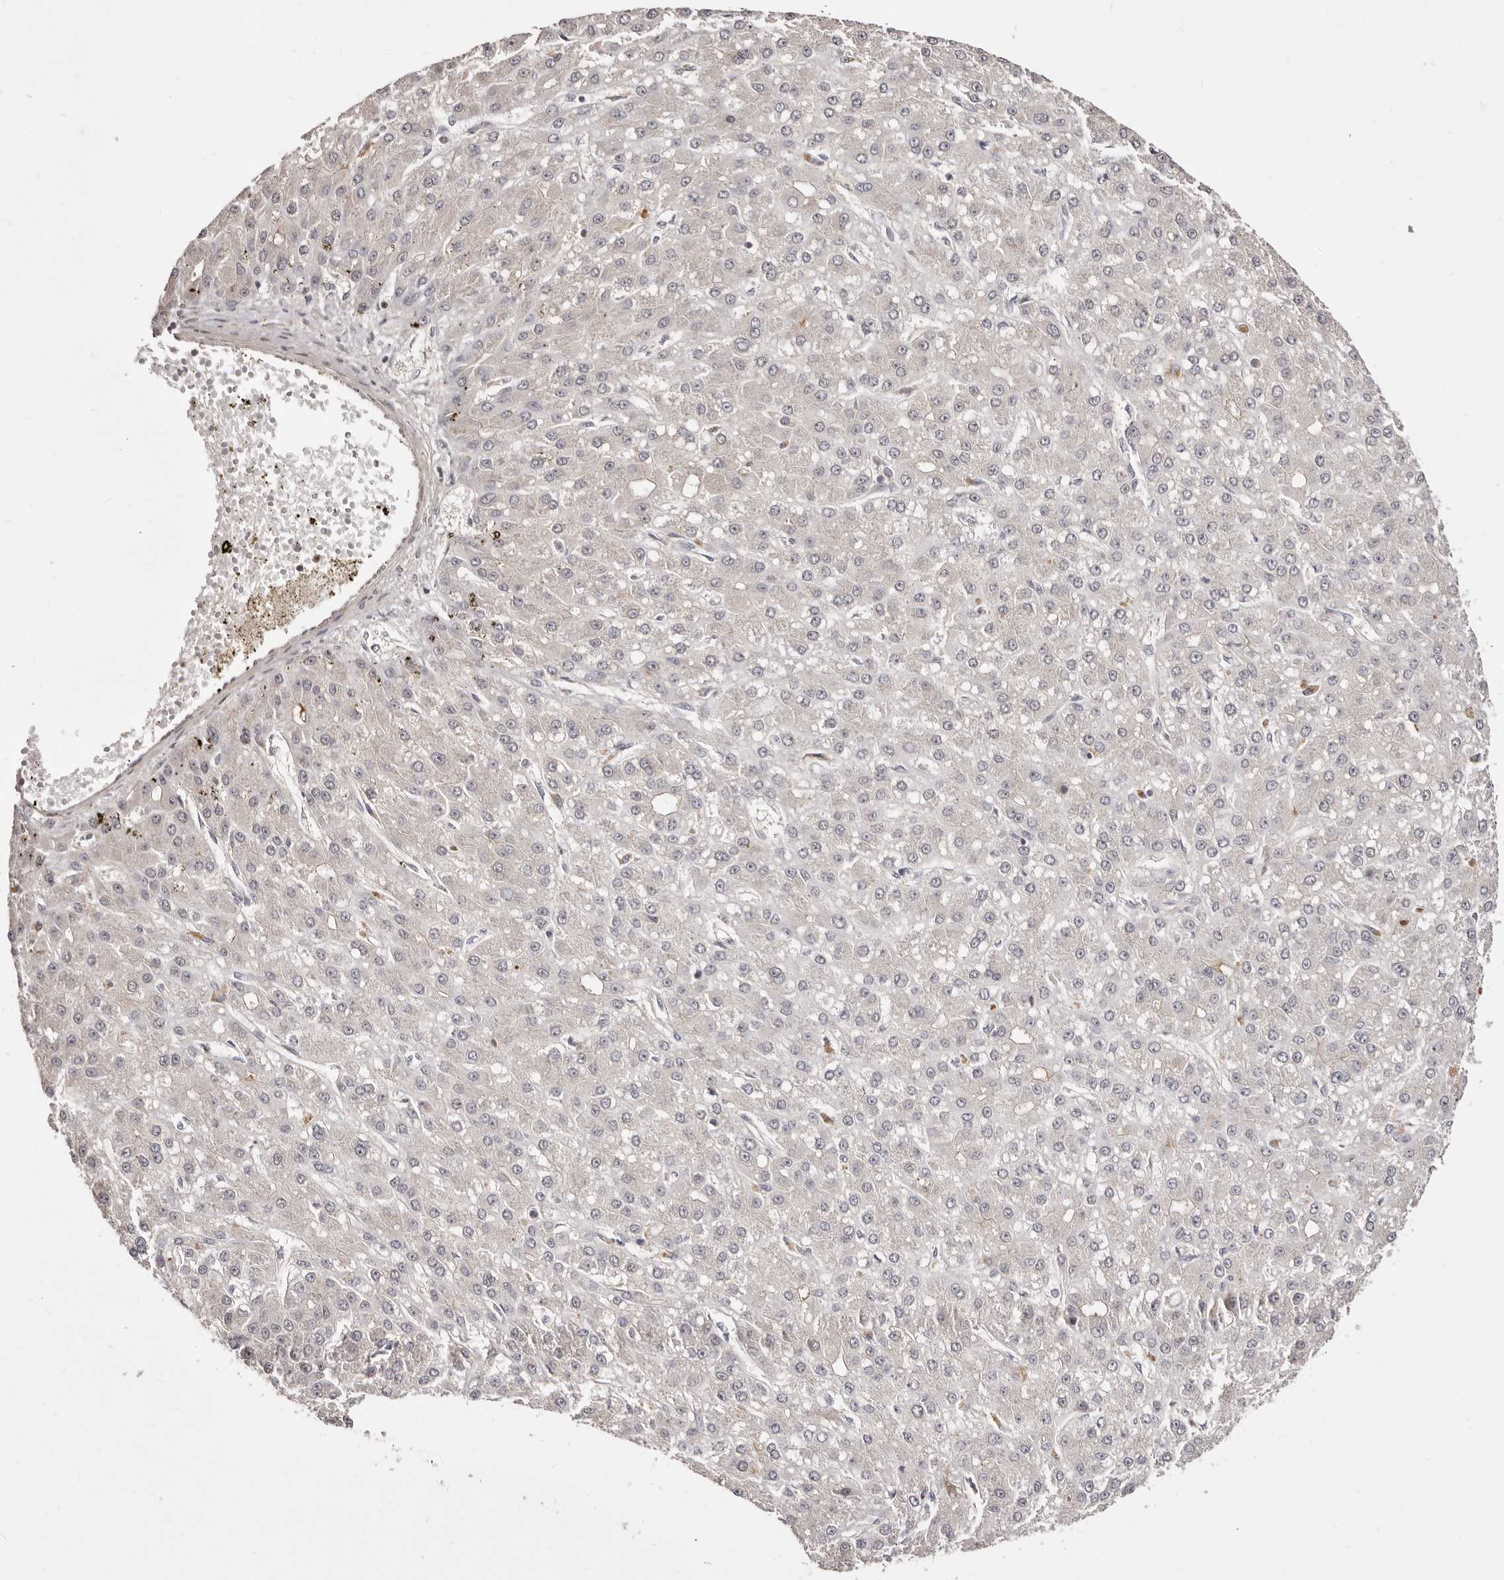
{"staining": {"intensity": "negative", "quantity": "none", "location": "none"}, "tissue": "liver cancer", "cell_type": "Tumor cells", "image_type": "cancer", "snomed": [{"axis": "morphology", "description": "Carcinoma, Hepatocellular, NOS"}, {"axis": "topography", "description": "Liver"}], "caption": "Immunohistochemistry (IHC) photomicrograph of human liver cancer (hepatocellular carcinoma) stained for a protein (brown), which reveals no positivity in tumor cells.", "gene": "SRCAP", "patient": {"sex": "male", "age": 67}}